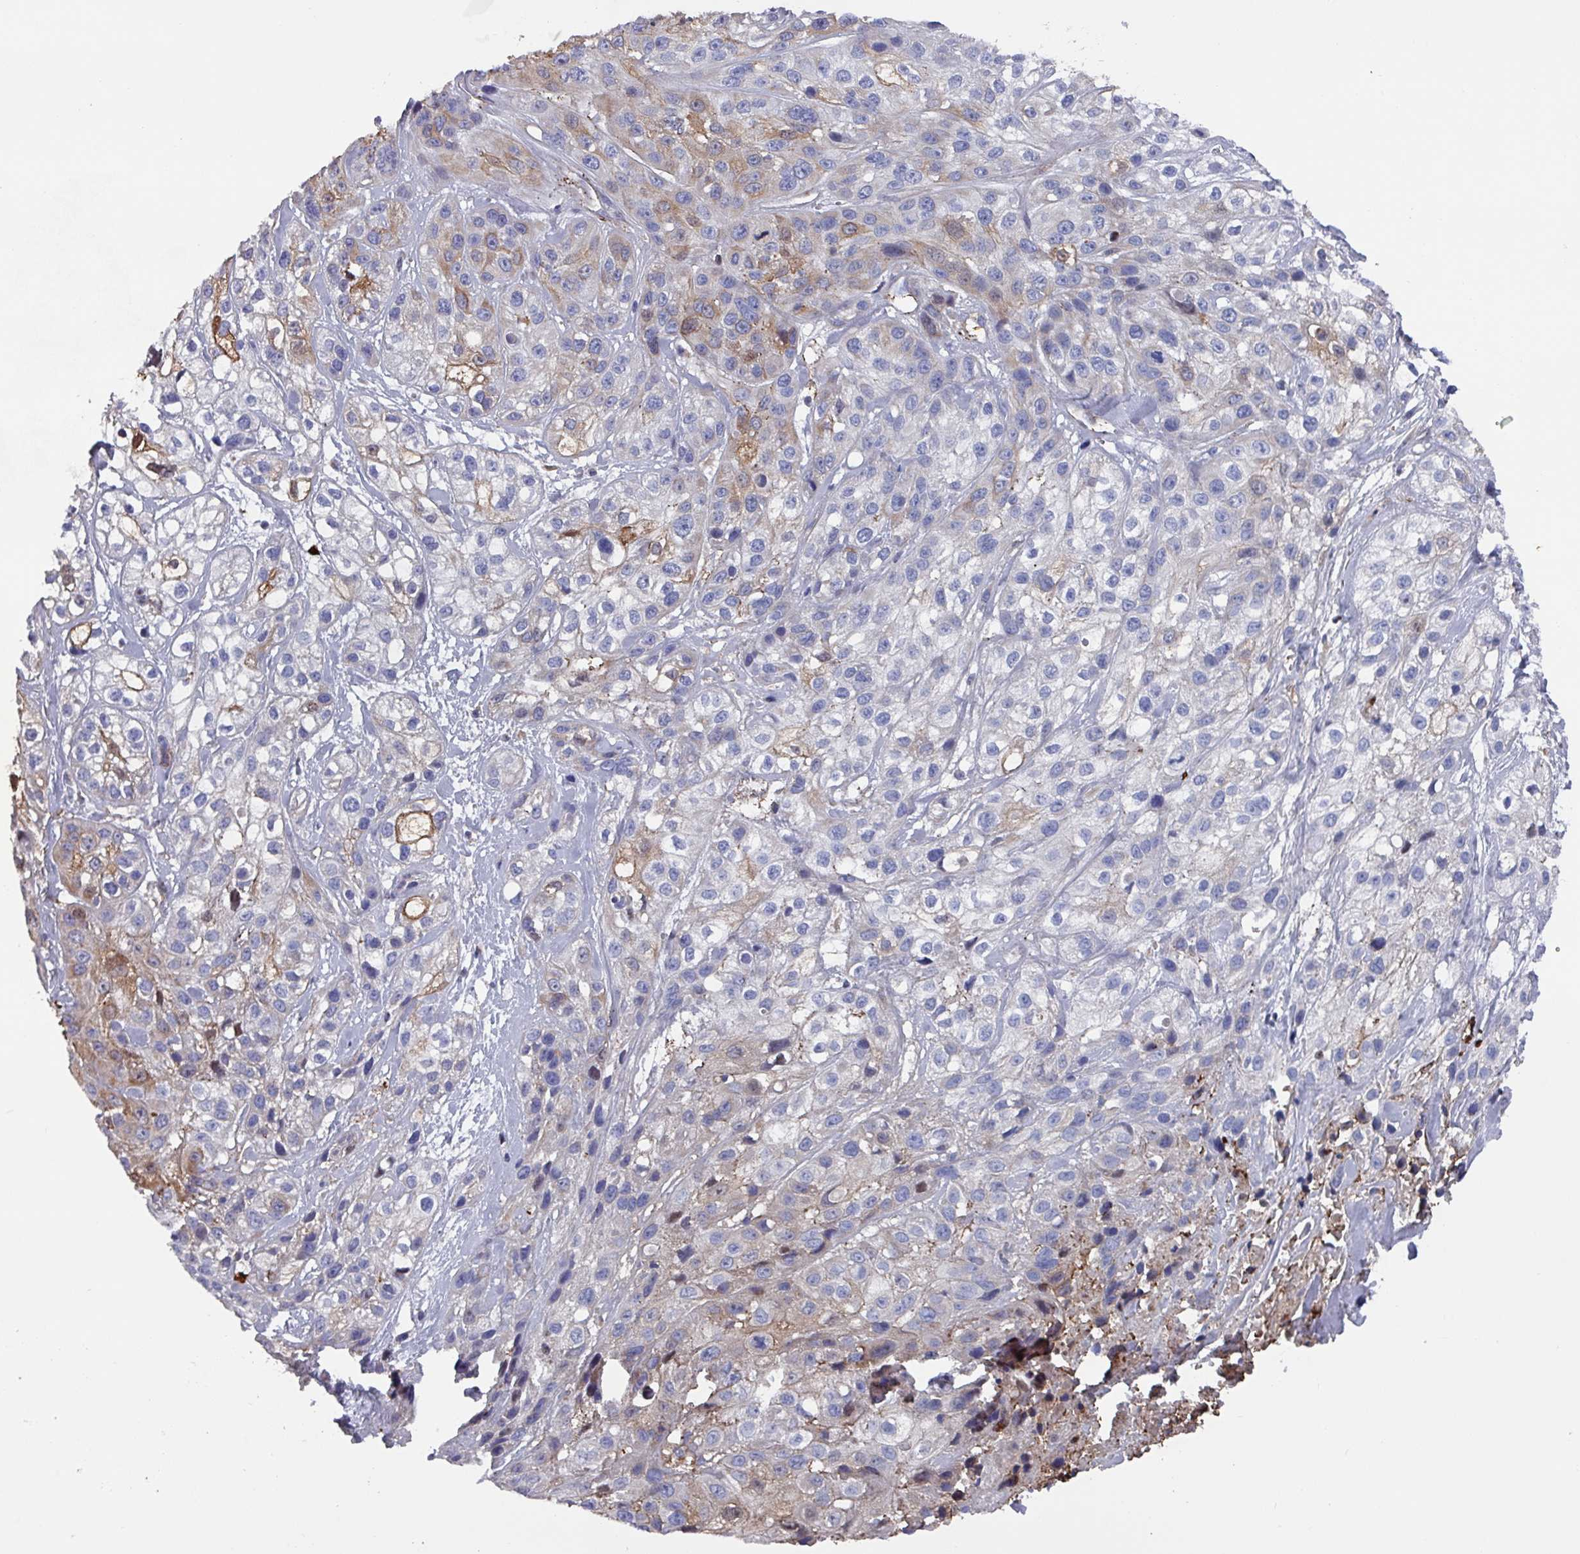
{"staining": {"intensity": "weak", "quantity": "<25%", "location": "cytoplasmic/membranous,nuclear"}, "tissue": "skin cancer", "cell_type": "Tumor cells", "image_type": "cancer", "snomed": [{"axis": "morphology", "description": "Squamous cell carcinoma, NOS"}, {"axis": "topography", "description": "Skin"}], "caption": "Skin squamous cell carcinoma was stained to show a protein in brown. There is no significant positivity in tumor cells. Brightfield microscopy of IHC stained with DAB (brown) and hematoxylin (blue), captured at high magnification.", "gene": "UQCC2", "patient": {"sex": "male", "age": 82}}